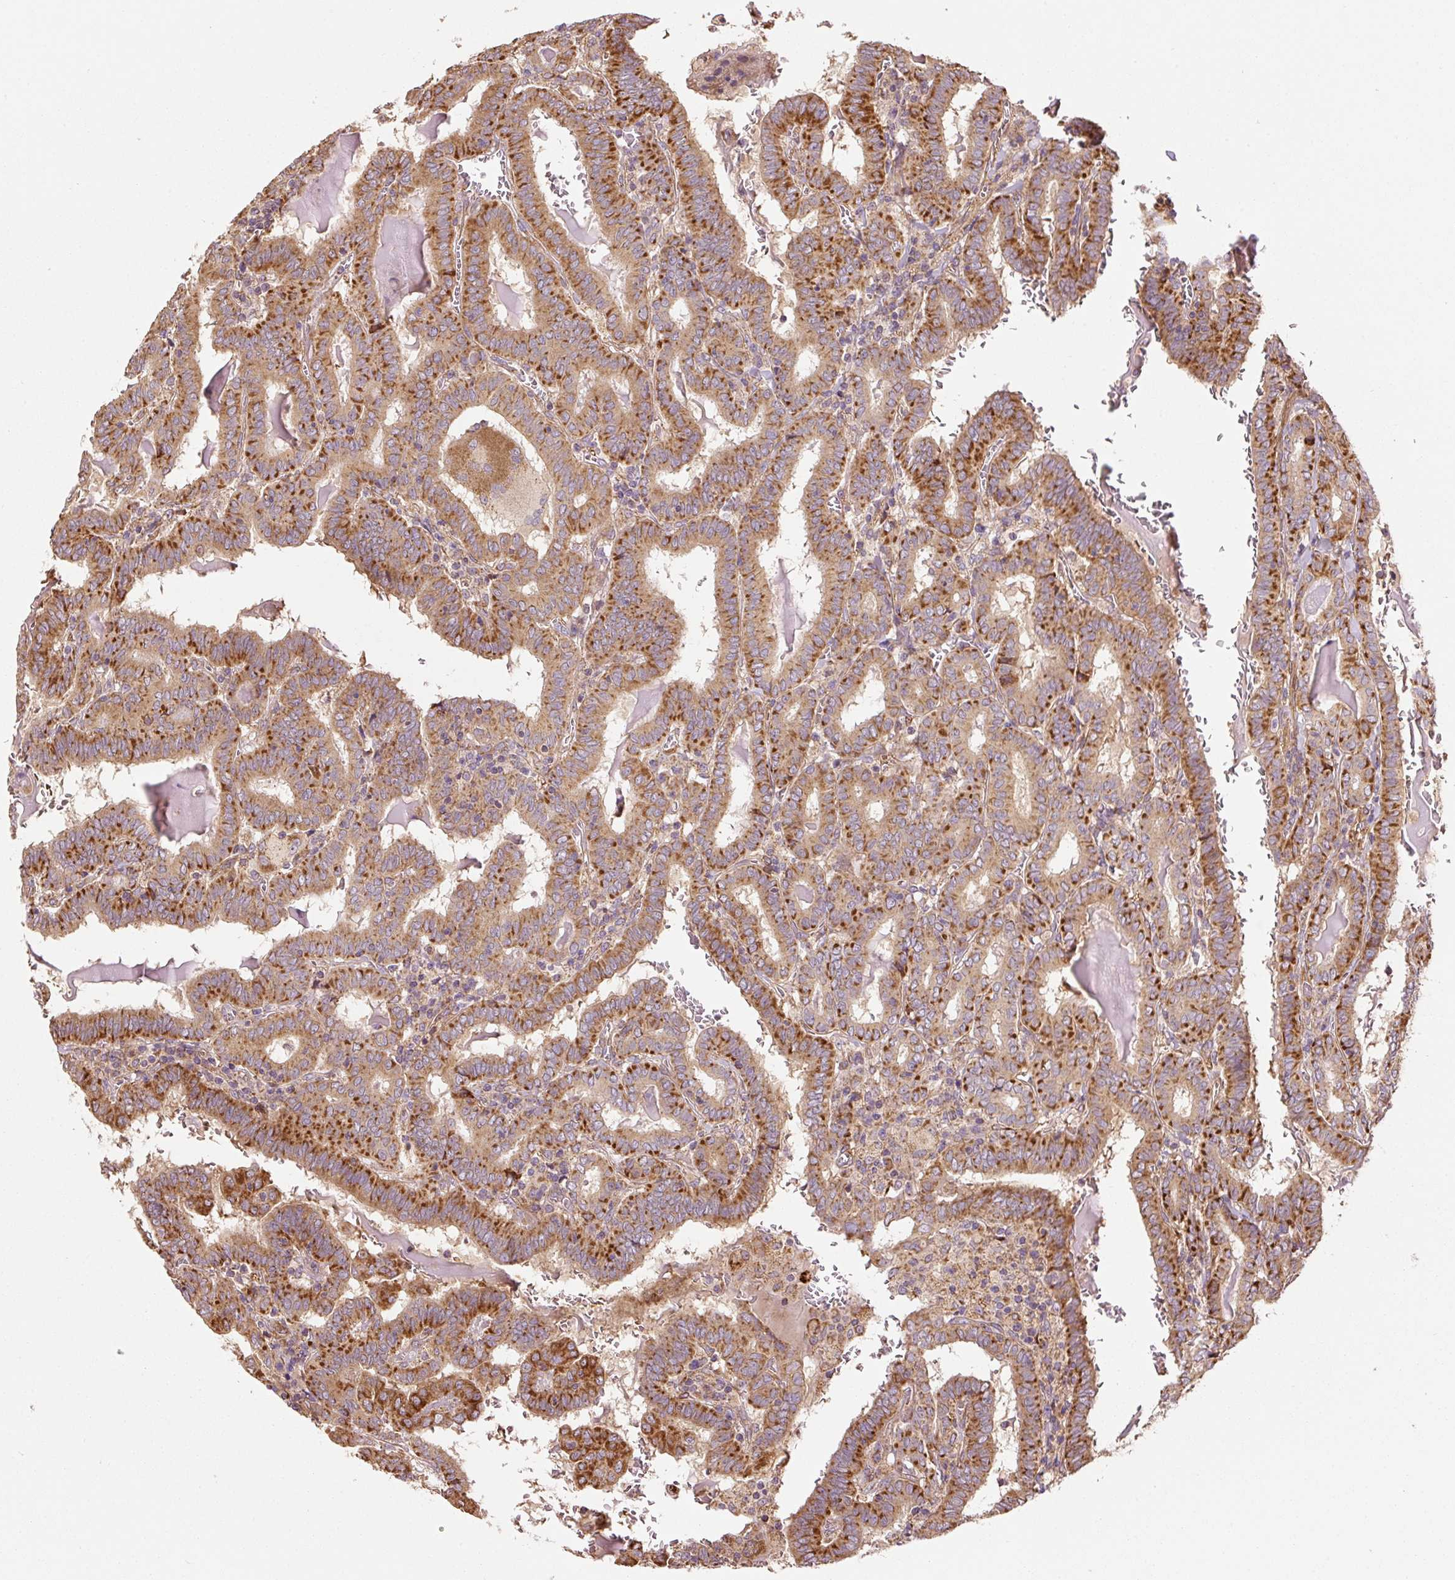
{"staining": {"intensity": "strong", "quantity": ">75%", "location": "cytoplasmic/membranous"}, "tissue": "thyroid cancer", "cell_type": "Tumor cells", "image_type": "cancer", "snomed": [{"axis": "morphology", "description": "Papillary adenocarcinoma, NOS"}, {"axis": "topography", "description": "Thyroid gland"}], "caption": "An image of thyroid cancer stained for a protein displays strong cytoplasmic/membranous brown staining in tumor cells.", "gene": "ISCU", "patient": {"sex": "female", "age": 72}}